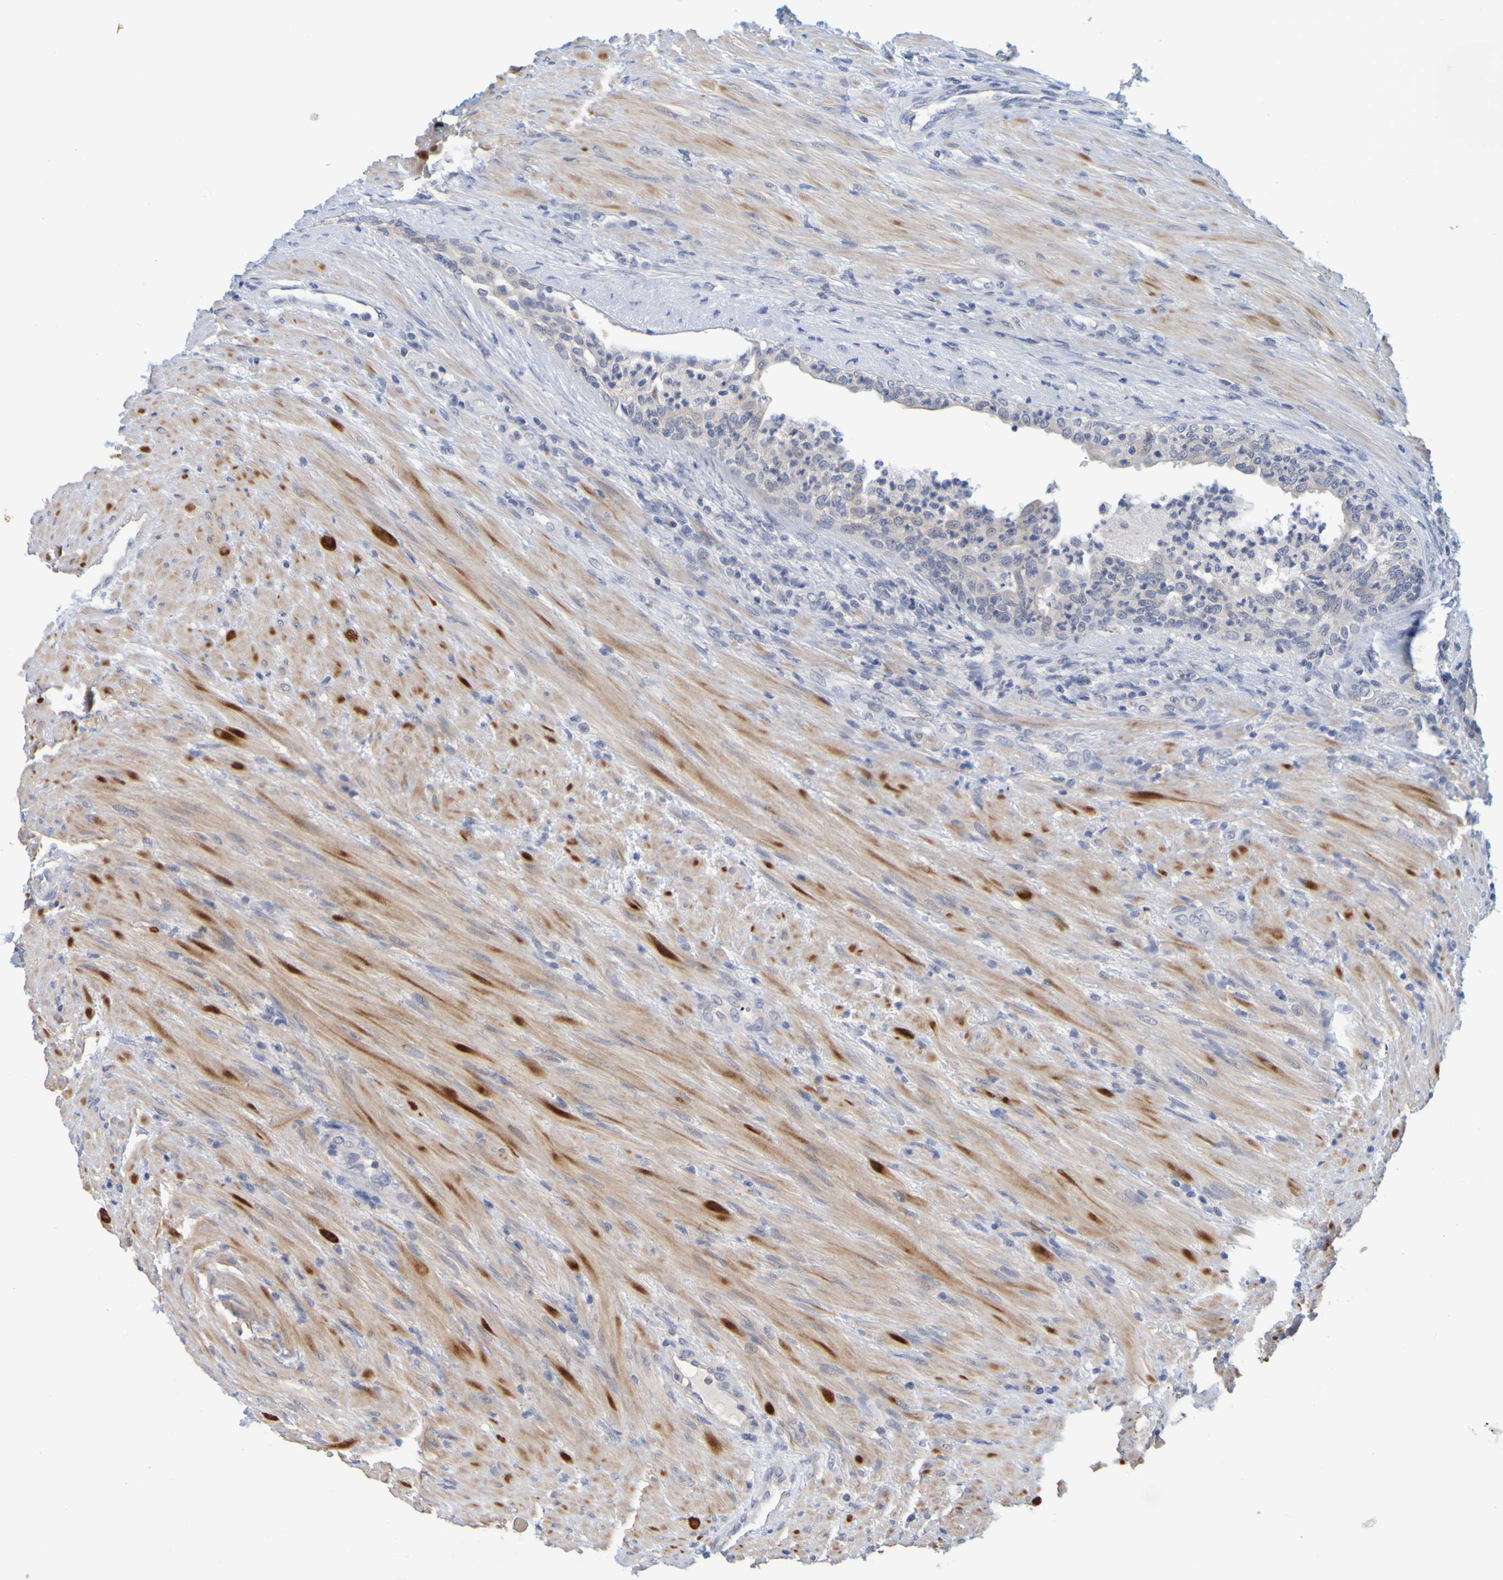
{"staining": {"intensity": "negative", "quantity": "none", "location": "none"}, "tissue": "prostate", "cell_type": "Glandular cells", "image_type": "normal", "snomed": [{"axis": "morphology", "description": "Normal tissue, NOS"}, {"axis": "topography", "description": "Prostate"}], "caption": "A high-resolution histopathology image shows immunohistochemistry (IHC) staining of benign prostate, which reveals no significant staining in glandular cells.", "gene": "ENDOU", "patient": {"sex": "male", "age": 76}}